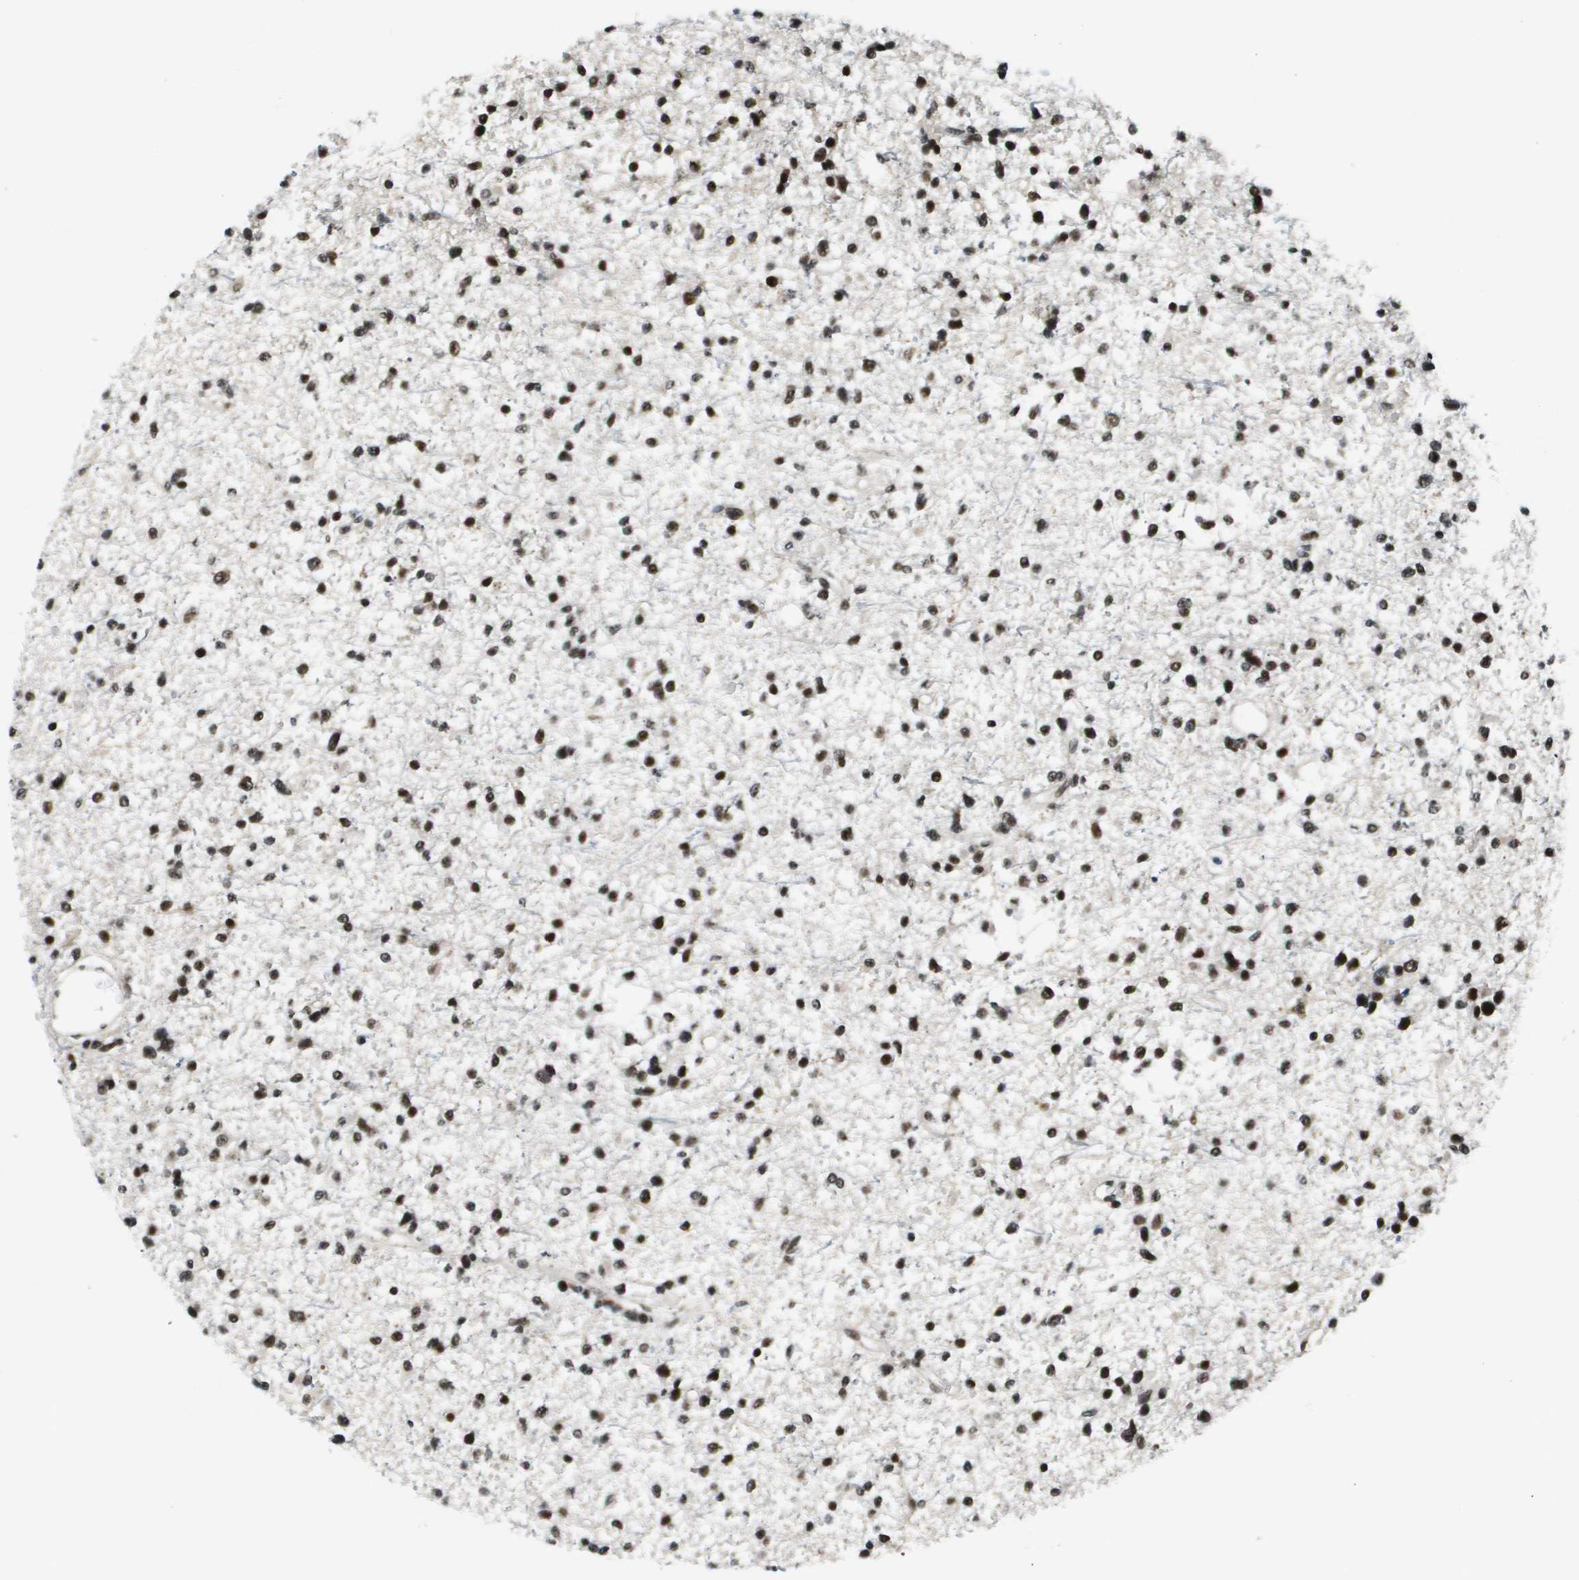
{"staining": {"intensity": "strong", "quantity": ">75%", "location": "nuclear"}, "tissue": "glioma", "cell_type": "Tumor cells", "image_type": "cancer", "snomed": [{"axis": "morphology", "description": "Glioma, malignant, Low grade"}, {"axis": "topography", "description": "Brain"}], "caption": "Human glioma stained for a protein (brown) shows strong nuclear positive staining in approximately >75% of tumor cells.", "gene": "RECQL4", "patient": {"sex": "female", "age": 22}}